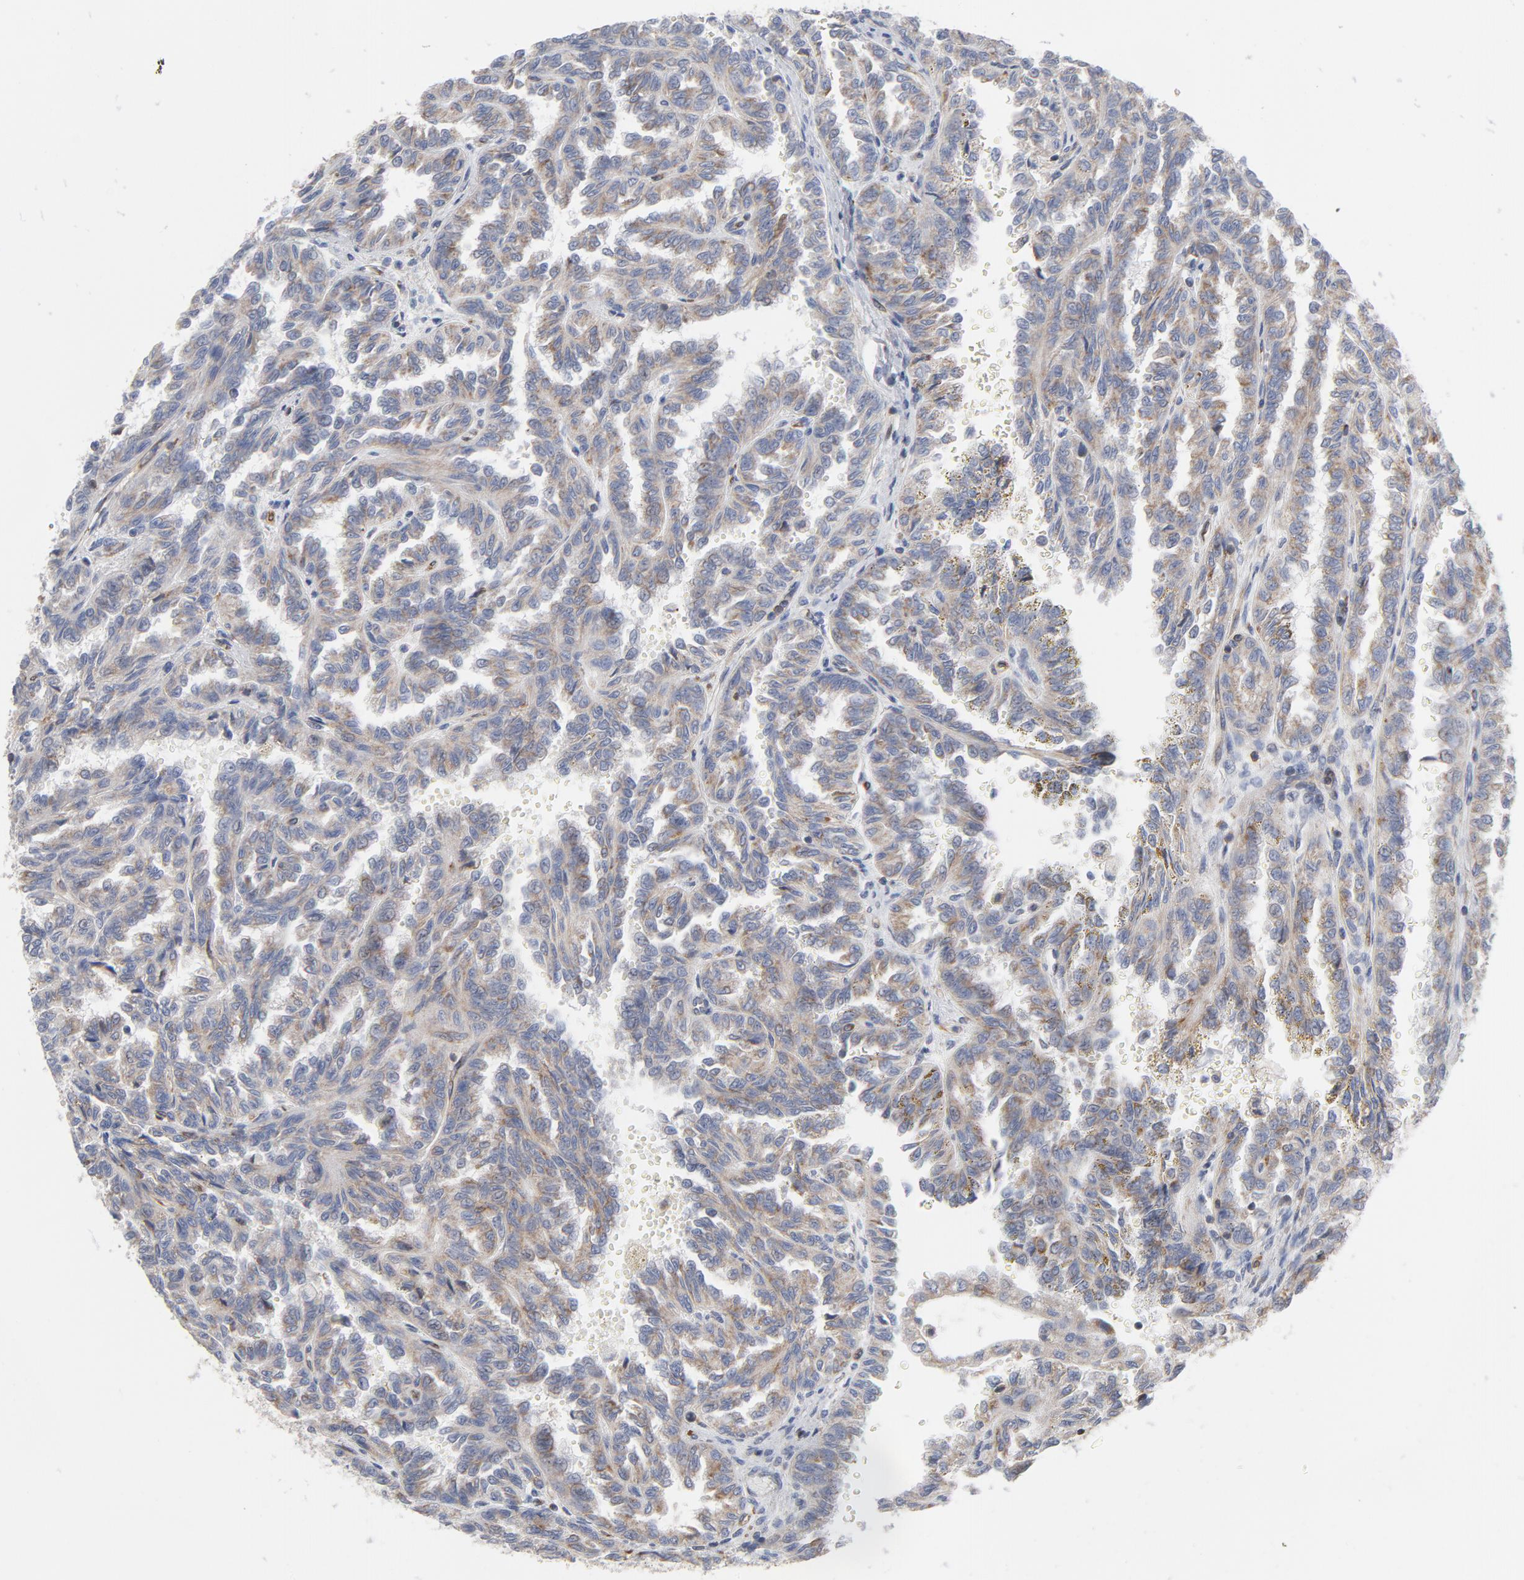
{"staining": {"intensity": "weak", "quantity": ">75%", "location": "cytoplasmic/membranous"}, "tissue": "renal cancer", "cell_type": "Tumor cells", "image_type": "cancer", "snomed": [{"axis": "morphology", "description": "Inflammation, NOS"}, {"axis": "morphology", "description": "Adenocarcinoma, NOS"}, {"axis": "topography", "description": "Kidney"}], "caption": "Renal cancer tissue shows weak cytoplasmic/membranous positivity in approximately >75% of tumor cells", "gene": "OXA1L", "patient": {"sex": "male", "age": 68}}